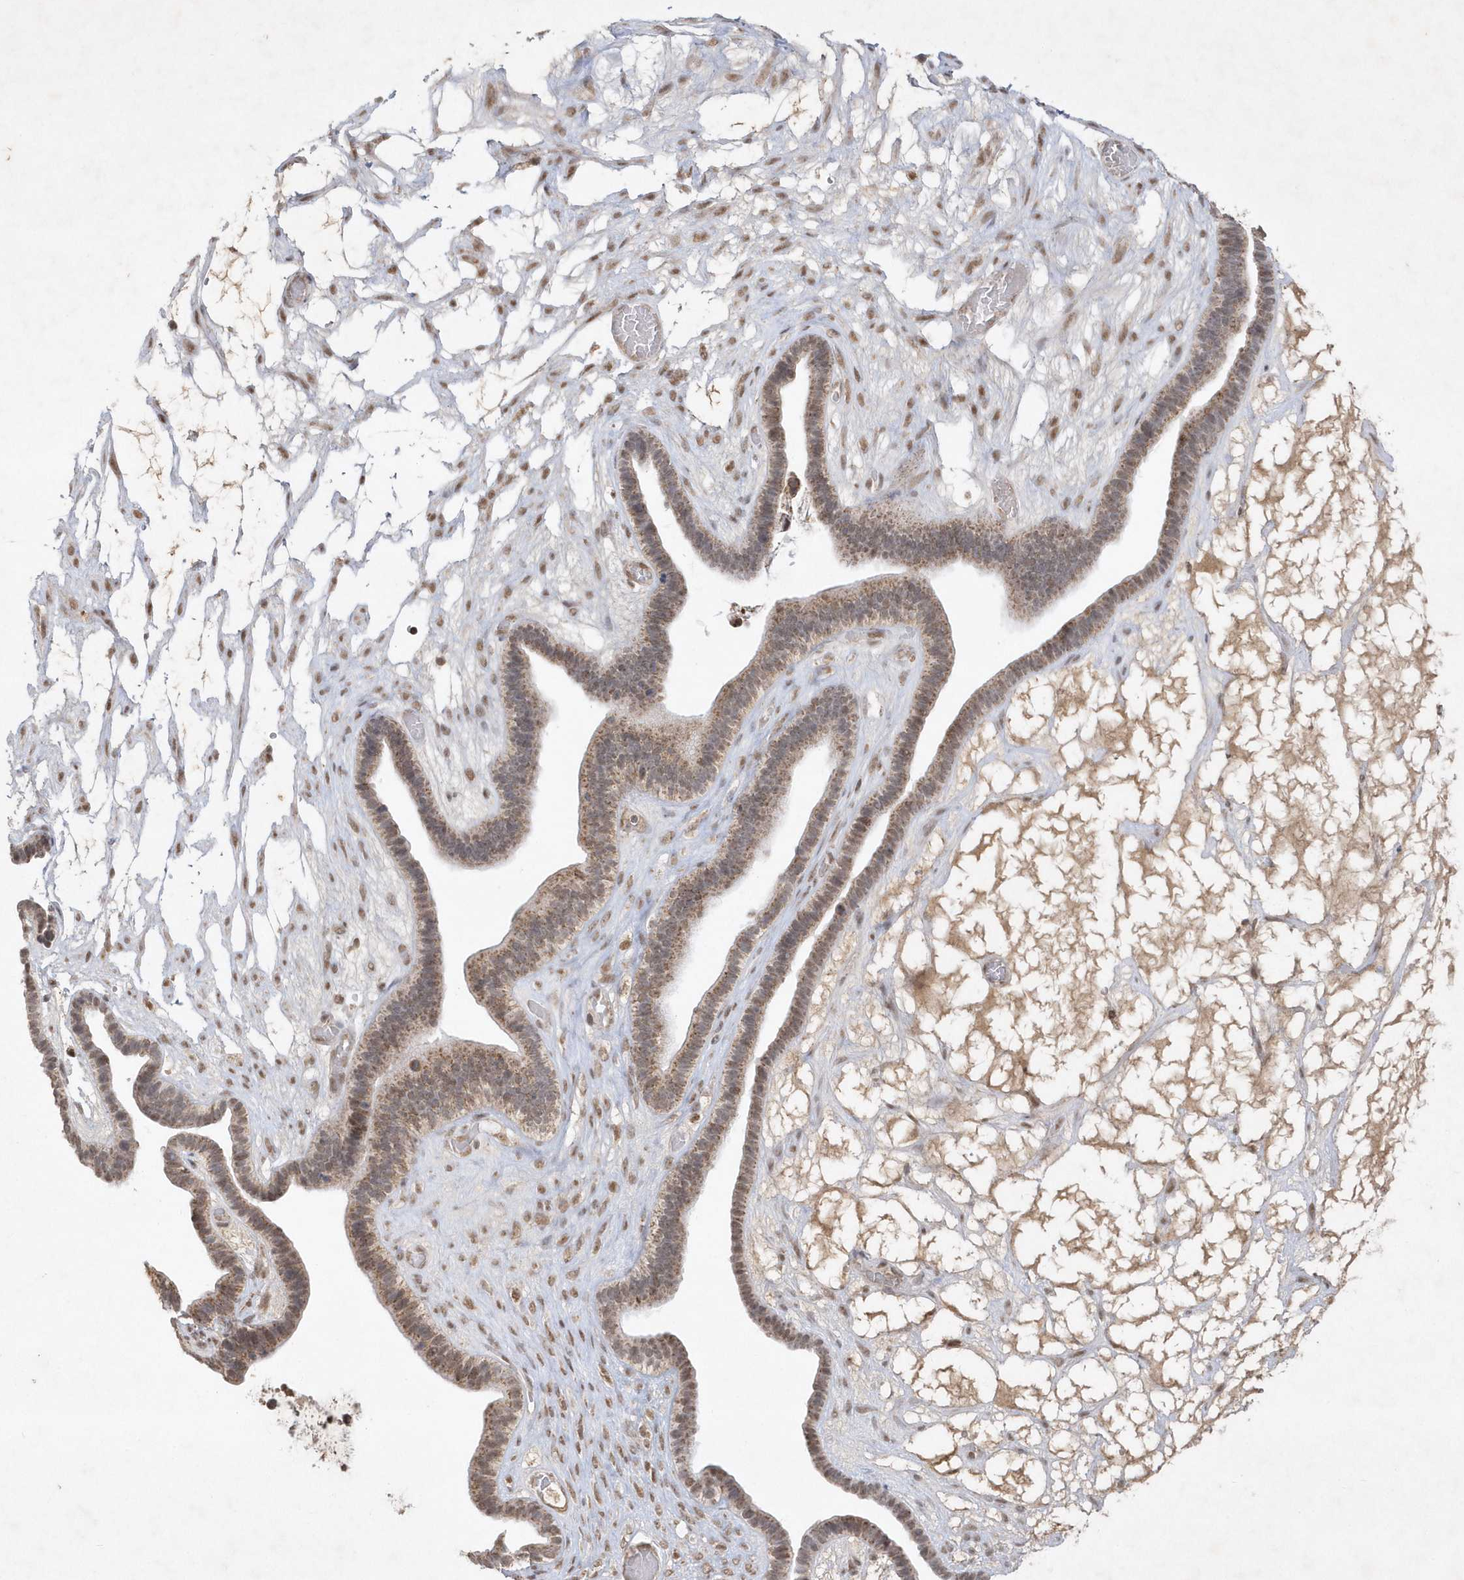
{"staining": {"intensity": "moderate", "quantity": ">75%", "location": "cytoplasmic/membranous,nuclear"}, "tissue": "ovarian cancer", "cell_type": "Tumor cells", "image_type": "cancer", "snomed": [{"axis": "morphology", "description": "Cystadenocarcinoma, serous, NOS"}, {"axis": "topography", "description": "Ovary"}], "caption": "Protein staining of ovarian cancer tissue exhibits moderate cytoplasmic/membranous and nuclear positivity in approximately >75% of tumor cells.", "gene": "CPSF3", "patient": {"sex": "female", "age": 56}}